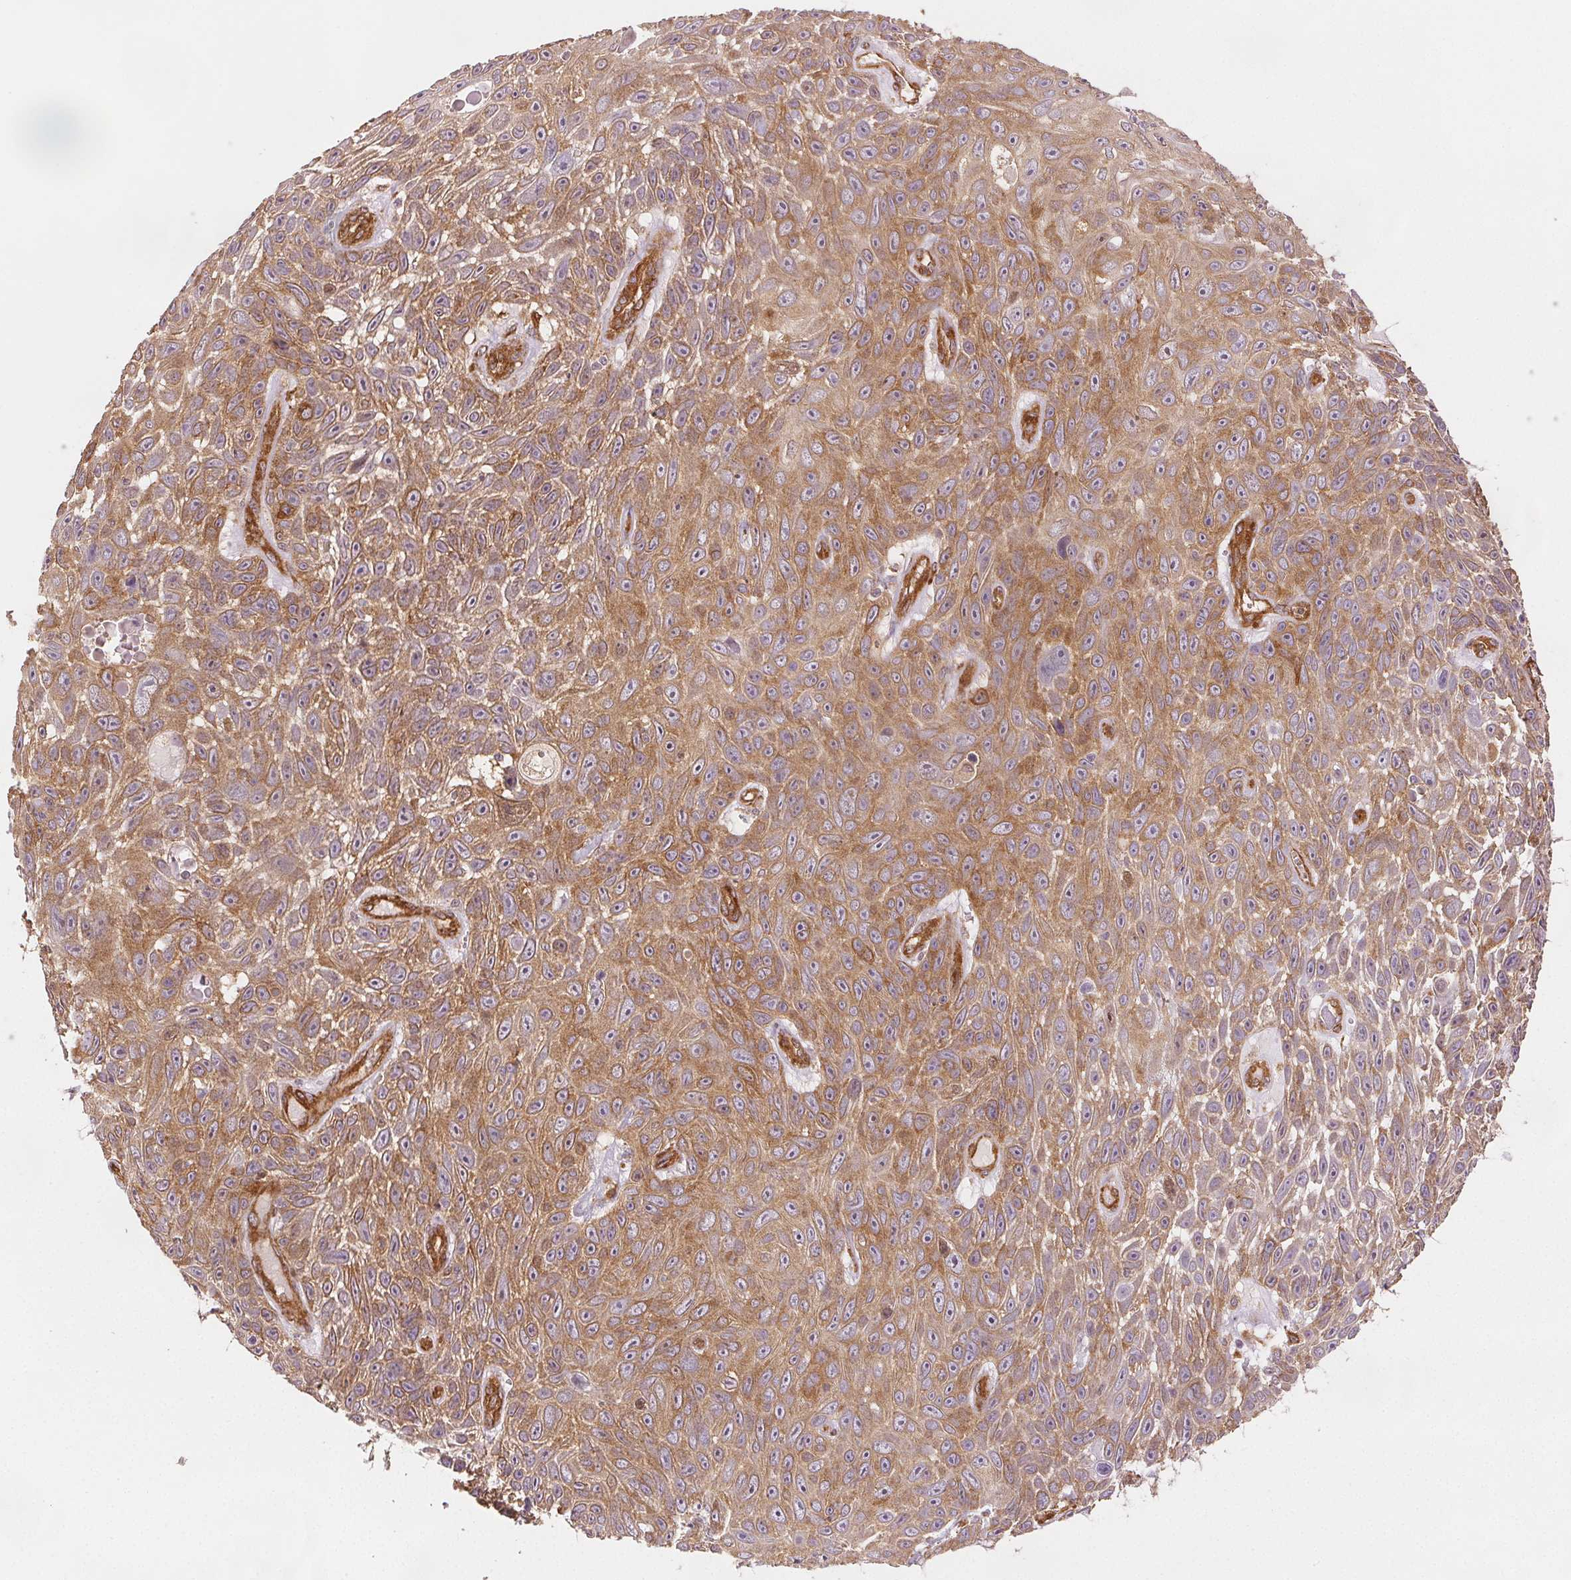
{"staining": {"intensity": "moderate", "quantity": ">75%", "location": "cytoplasmic/membranous"}, "tissue": "skin cancer", "cell_type": "Tumor cells", "image_type": "cancer", "snomed": [{"axis": "morphology", "description": "Squamous cell carcinoma, NOS"}, {"axis": "topography", "description": "Skin"}], "caption": "Brown immunohistochemical staining in skin cancer (squamous cell carcinoma) shows moderate cytoplasmic/membranous expression in approximately >75% of tumor cells.", "gene": "DIAPH2", "patient": {"sex": "male", "age": 82}}